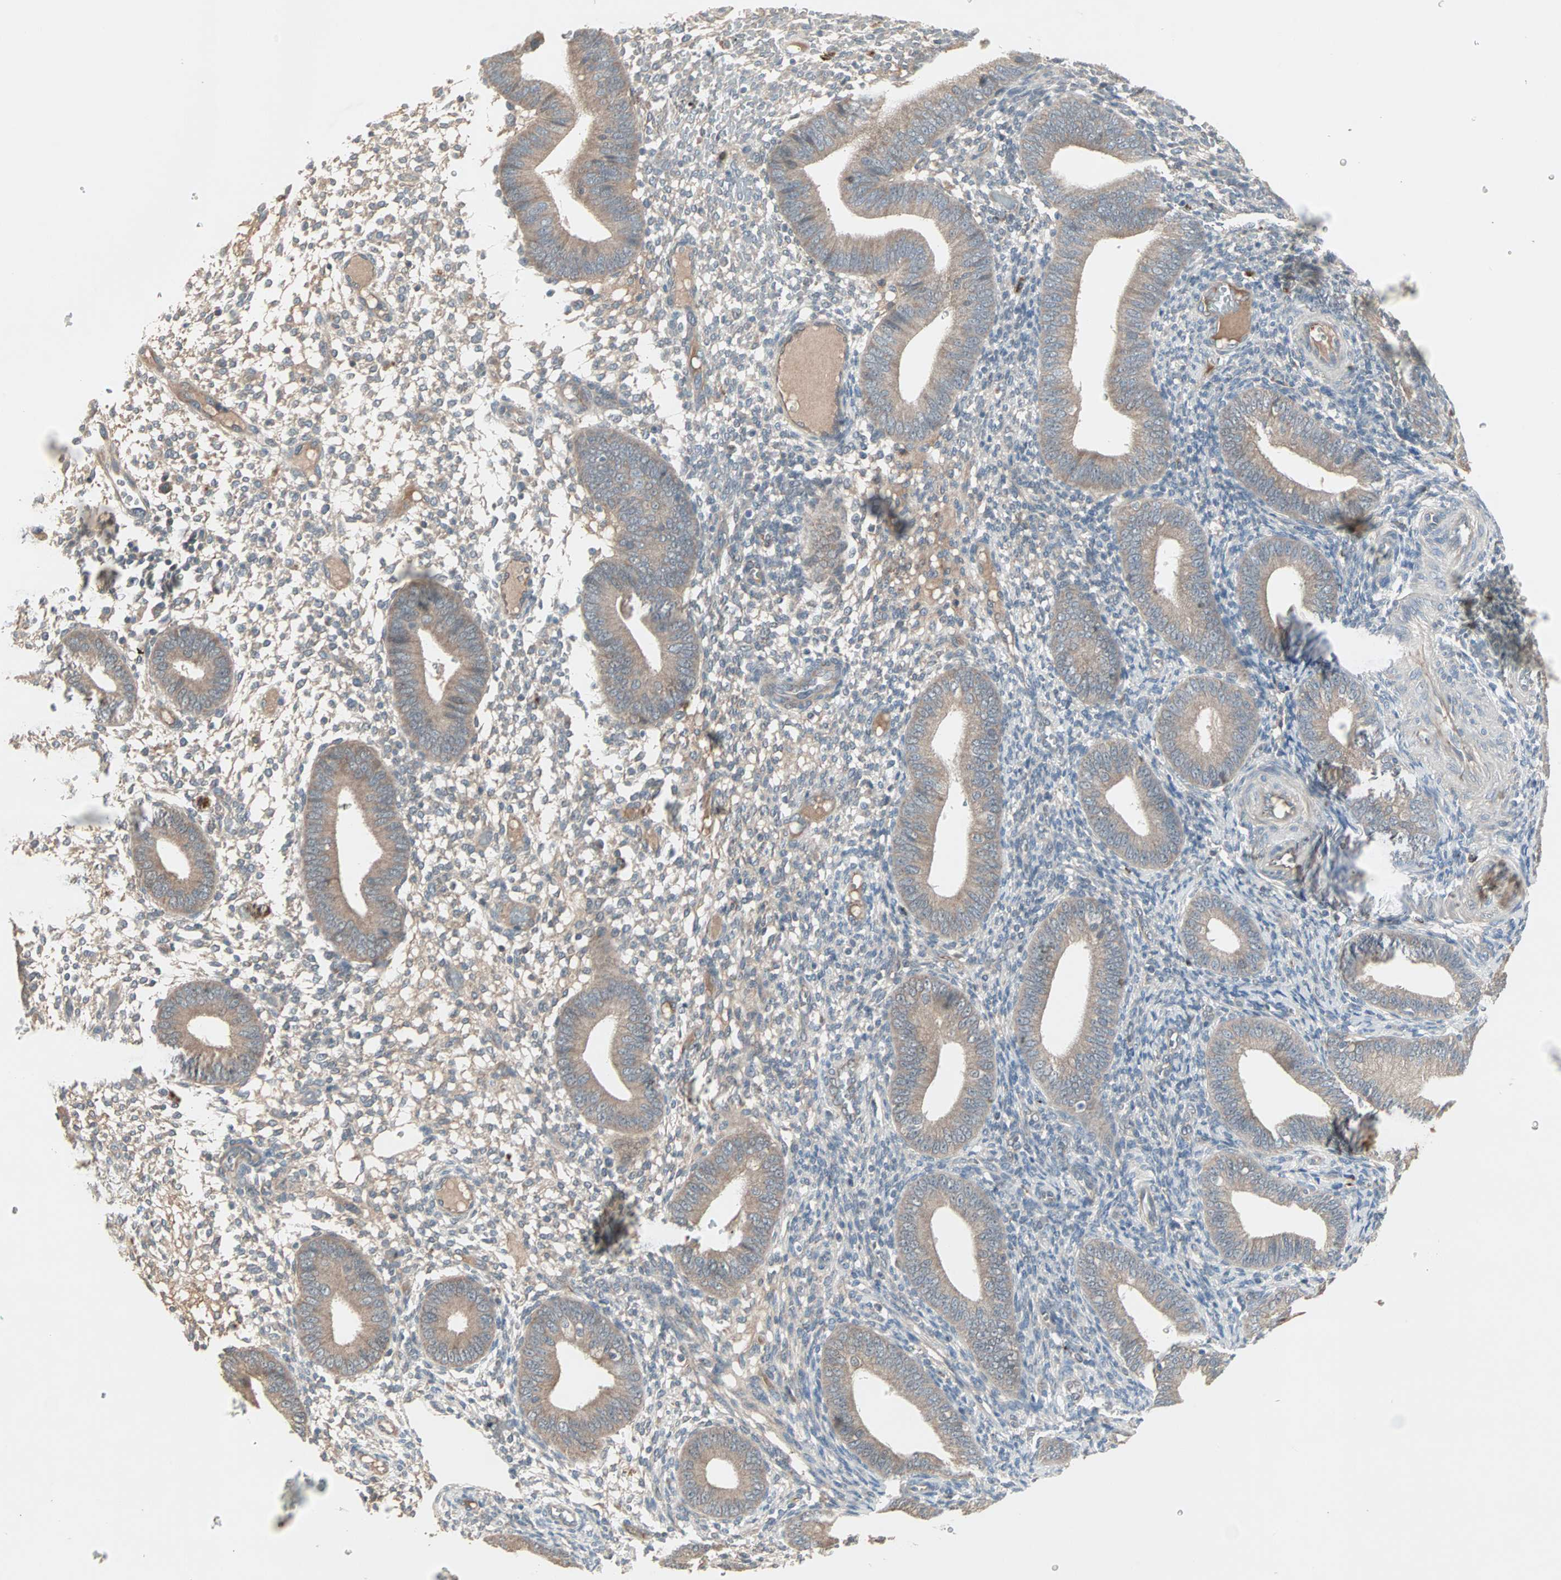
{"staining": {"intensity": "weak", "quantity": "25%-75%", "location": "cytoplasmic/membranous"}, "tissue": "endometrium", "cell_type": "Cells in endometrial stroma", "image_type": "normal", "snomed": [{"axis": "morphology", "description": "Normal tissue, NOS"}, {"axis": "topography", "description": "Endometrium"}], "caption": "This photomicrograph demonstrates immunohistochemistry staining of normal human endometrium, with low weak cytoplasmic/membranous positivity in about 25%-75% of cells in endometrial stroma.", "gene": "JMJD7", "patient": {"sex": "female", "age": 42}}